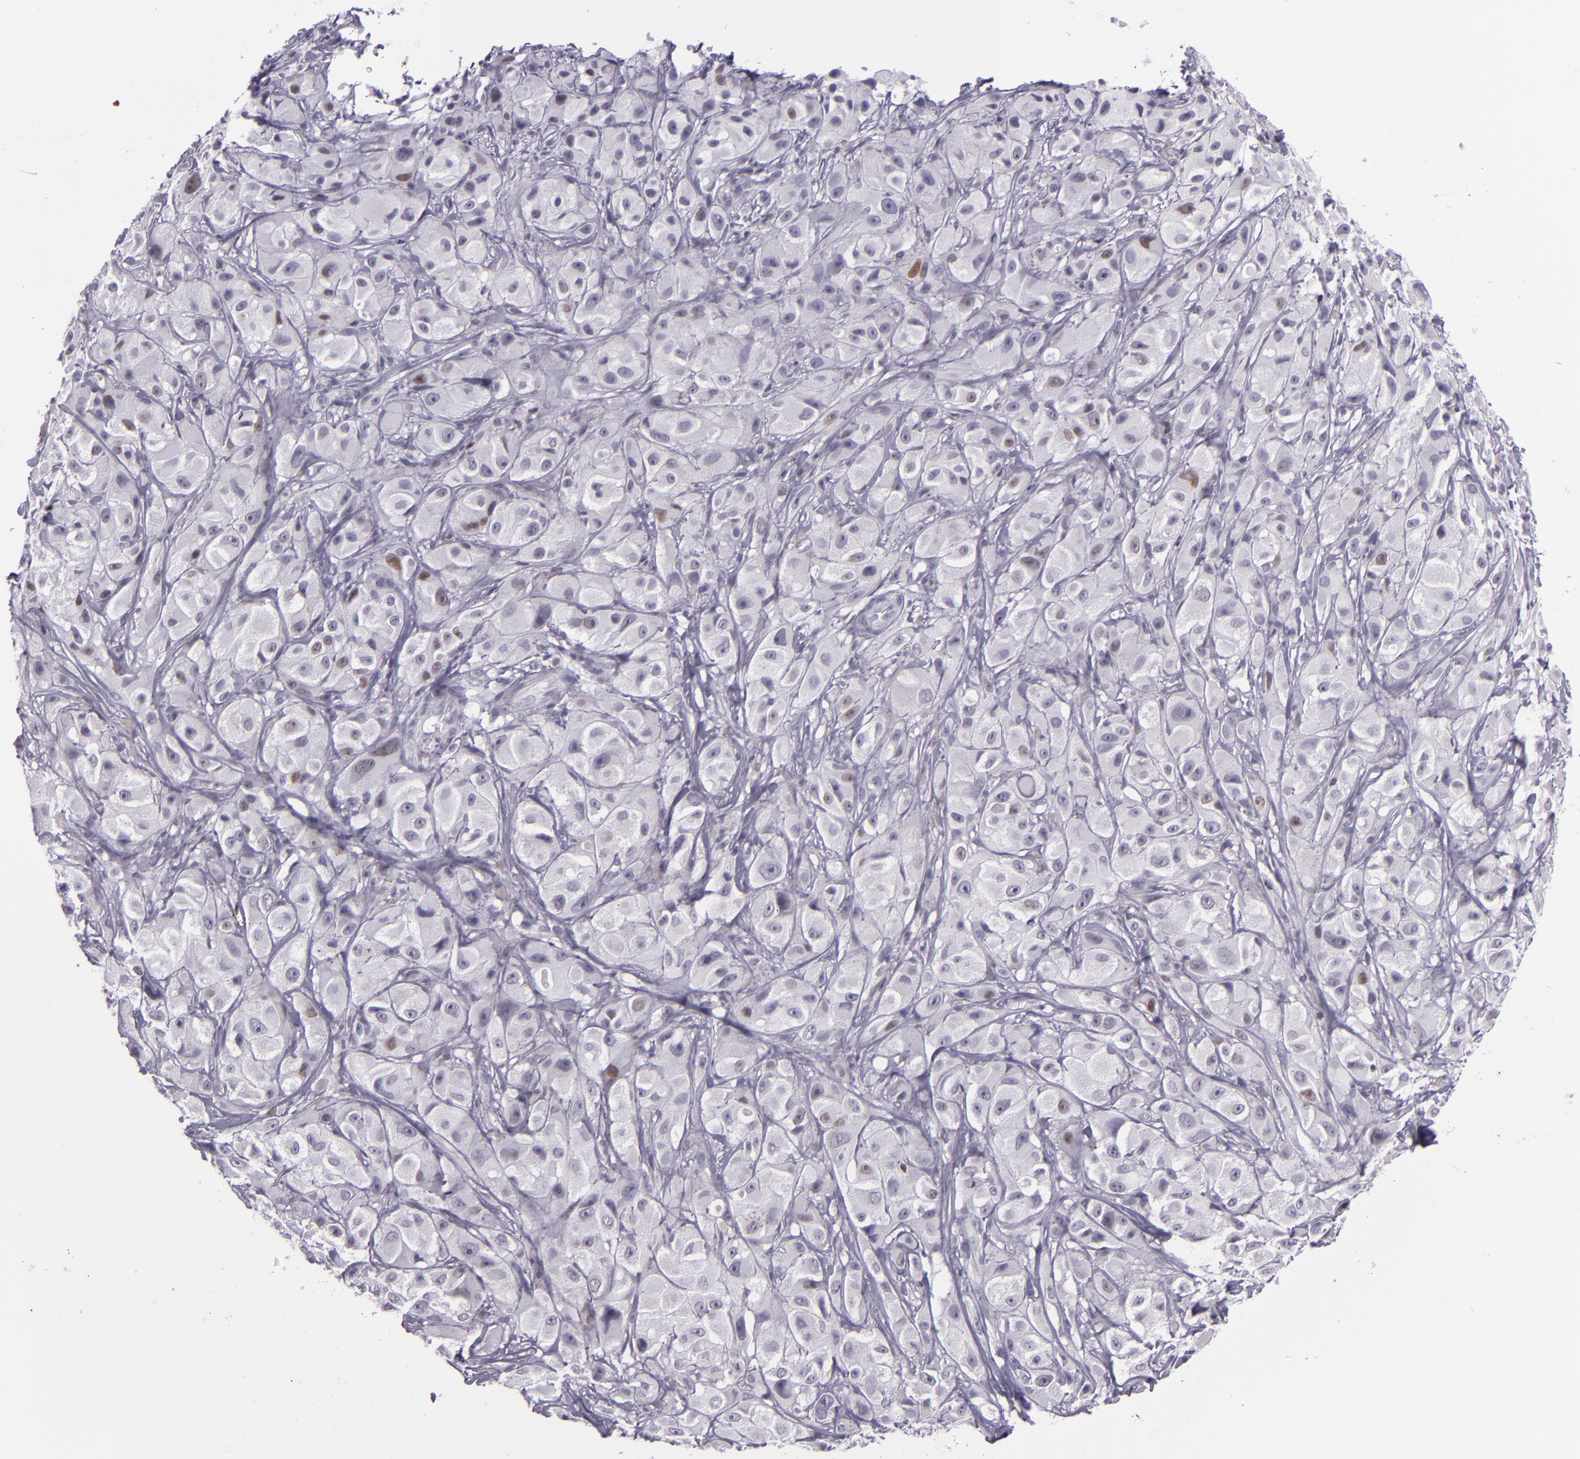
{"staining": {"intensity": "negative", "quantity": "none", "location": "none"}, "tissue": "melanoma", "cell_type": "Tumor cells", "image_type": "cancer", "snomed": [{"axis": "morphology", "description": "Malignant melanoma, NOS"}, {"axis": "topography", "description": "Skin"}], "caption": "Immunohistochemical staining of melanoma displays no significant expression in tumor cells. Nuclei are stained in blue.", "gene": "MCM3", "patient": {"sex": "male", "age": 56}}